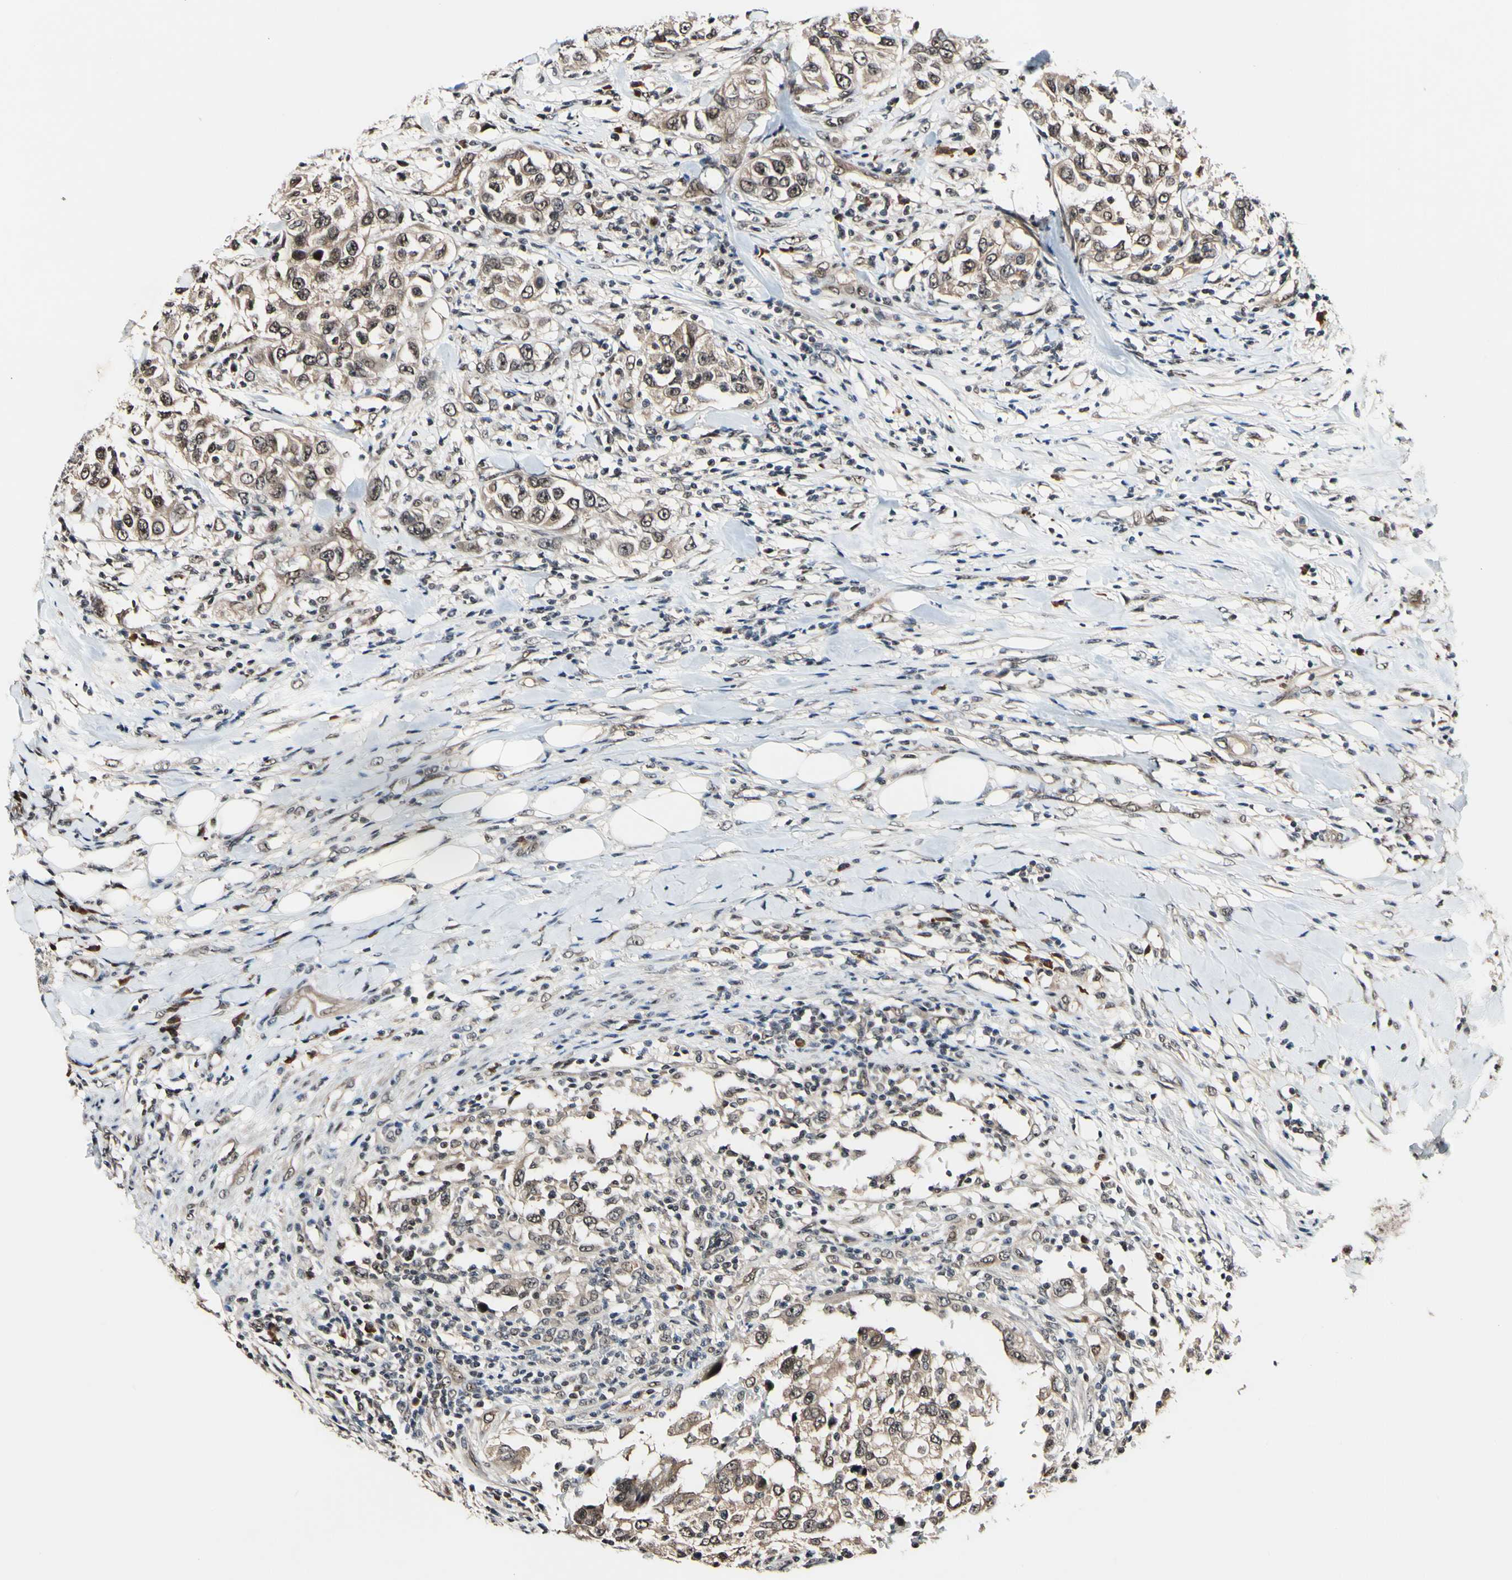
{"staining": {"intensity": "weak", "quantity": ">75%", "location": "cytoplasmic/membranous,nuclear"}, "tissue": "urothelial cancer", "cell_type": "Tumor cells", "image_type": "cancer", "snomed": [{"axis": "morphology", "description": "Urothelial carcinoma, High grade"}, {"axis": "topography", "description": "Urinary bladder"}], "caption": "Tumor cells show low levels of weak cytoplasmic/membranous and nuclear positivity in about >75% of cells in urothelial cancer. Nuclei are stained in blue.", "gene": "PSMD10", "patient": {"sex": "female", "age": 80}}